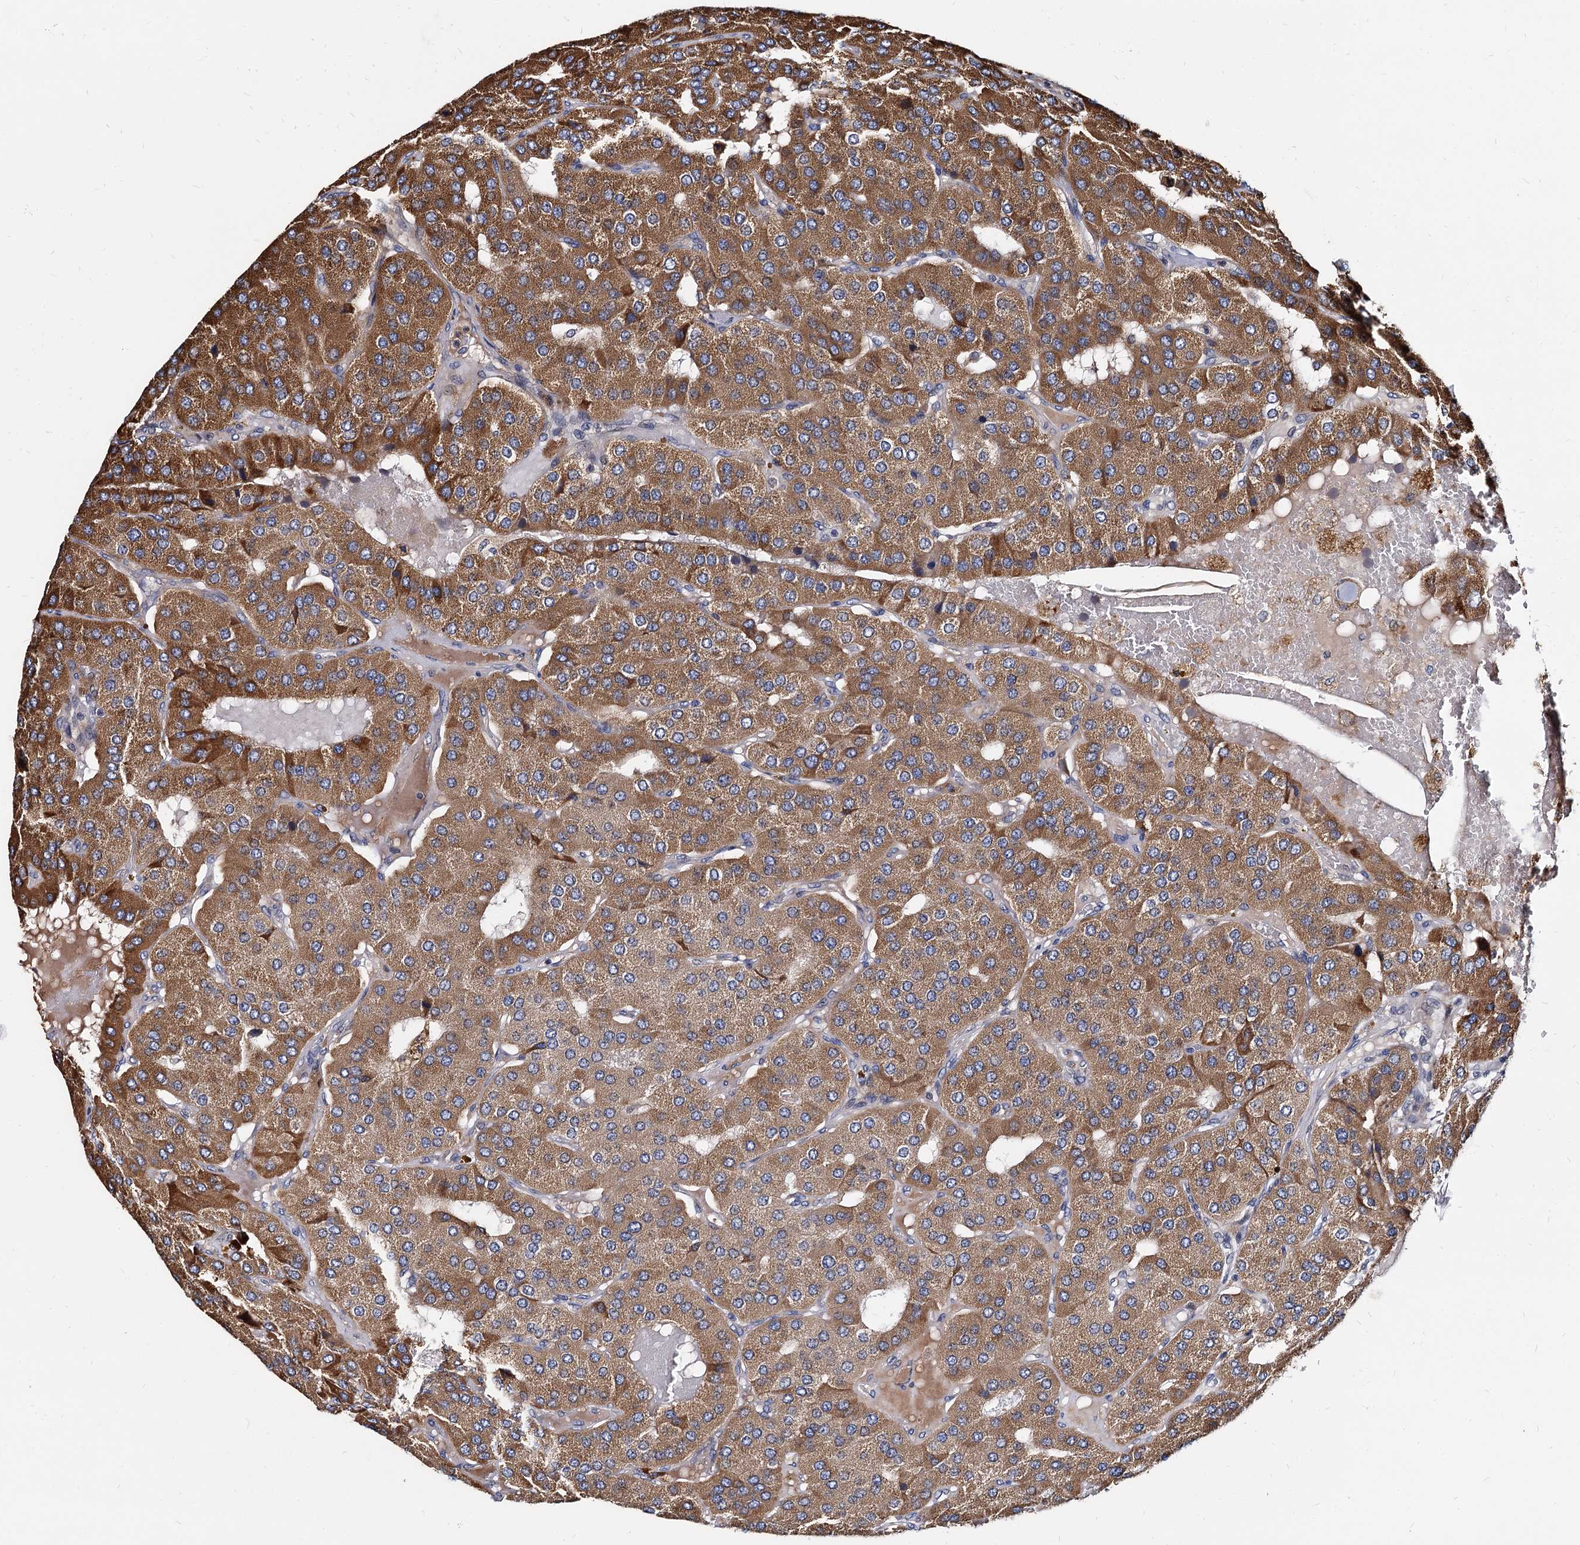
{"staining": {"intensity": "moderate", "quantity": ">75%", "location": "cytoplasmic/membranous"}, "tissue": "parathyroid gland", "cell_type": "Glandular cells", "image_type": "normal", "snomed": [{"axis": "morphology", "description": "Normal tissue, NOS"}, {"axis": "morphology", "description": "Adenoma, NOS"}, {"axis": "topography", "description": "Parathyroid gland"}], "caption": "Parathyroid gland stained with IHC exhibits moderate cytoplasmic/membranous positivity in approximately >75% of glandular cells.", "gene": "WWC3", "patient": {"sex": "female", "age": 86}}